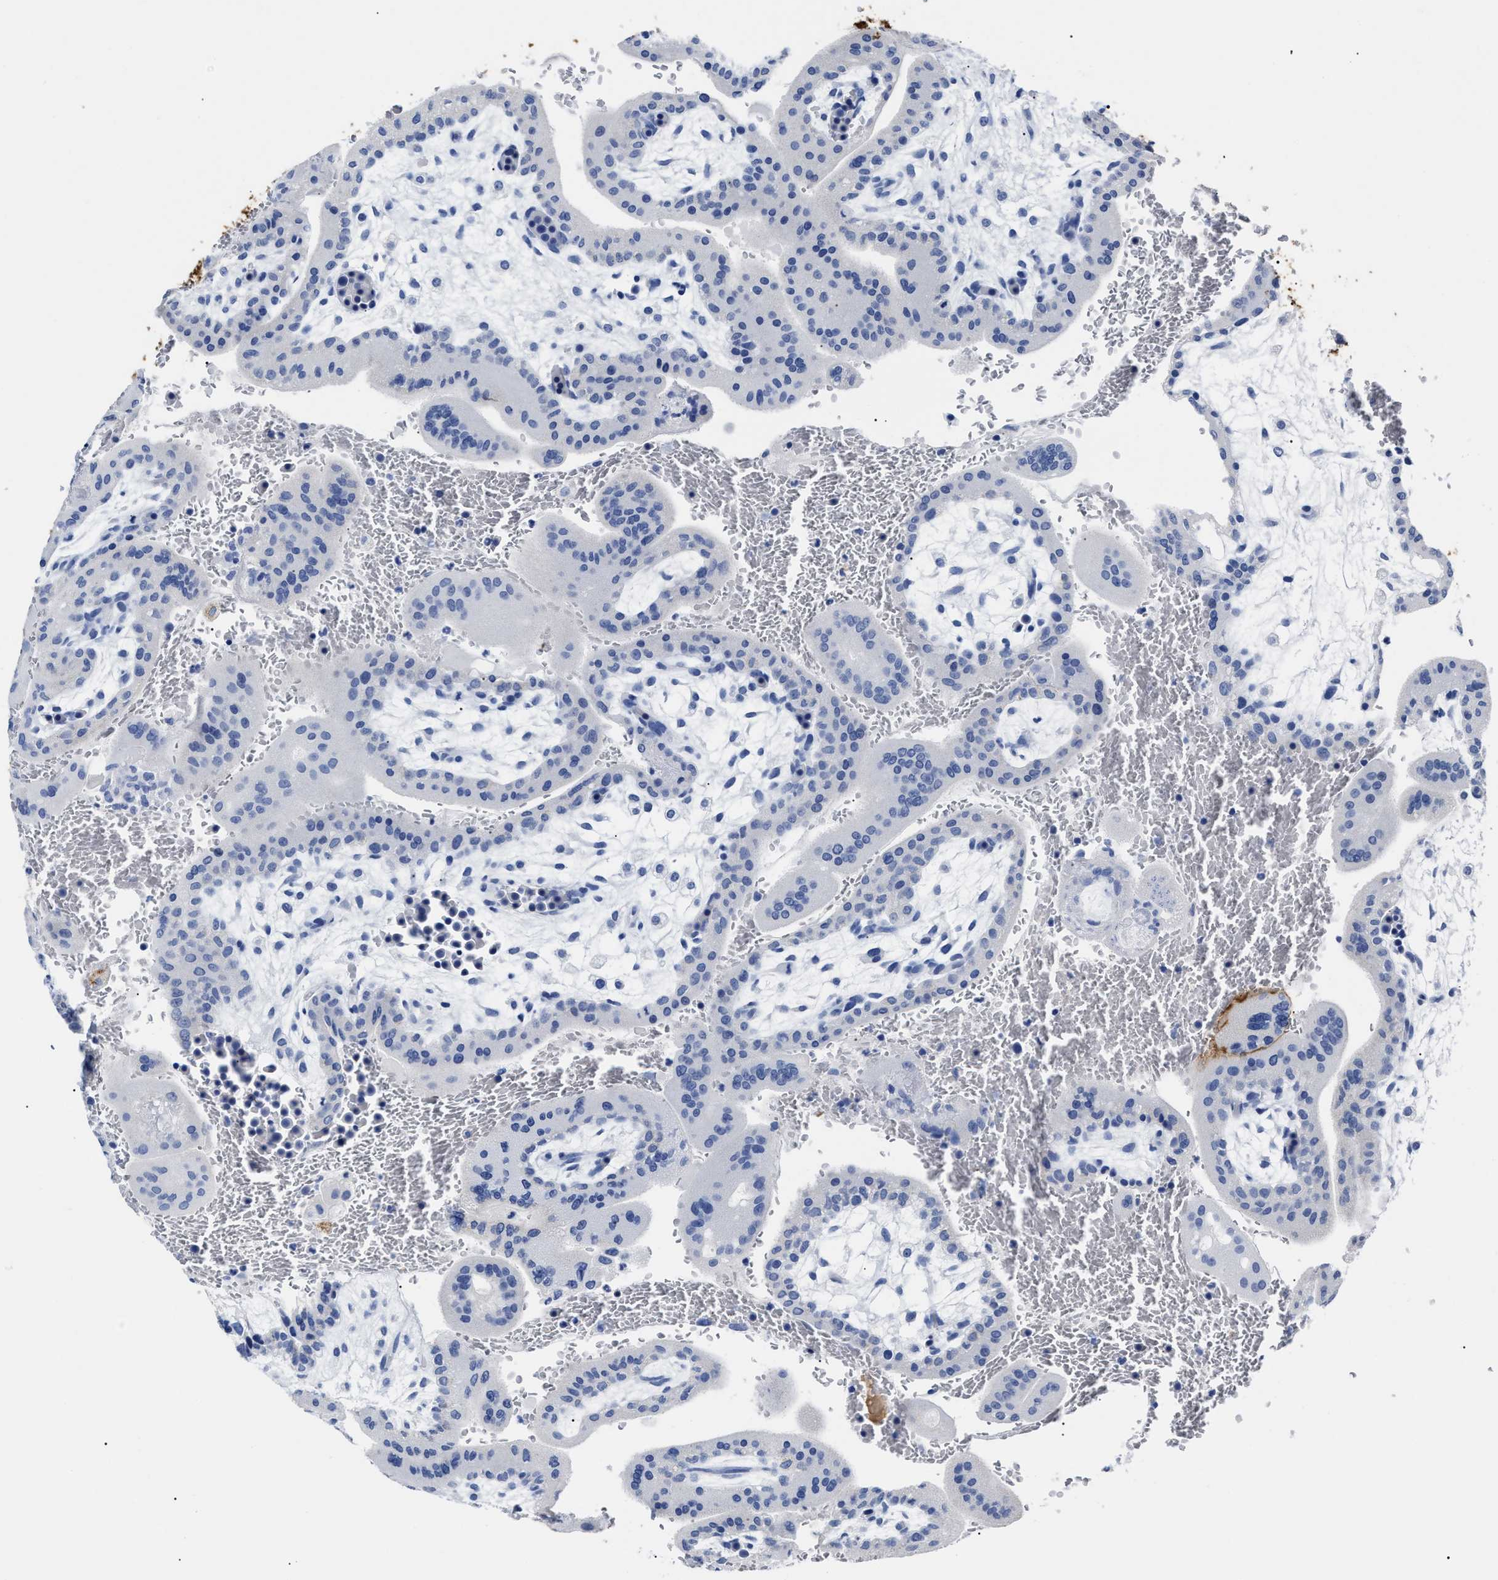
{"staining": {"intensity": "strong", "quantity": "25%-75%", "location": "cytoplasmic/membranous"}, "tissue": "placenta", "cell_type": "Trophoblastic cells", "image_type": "normal", "snomed": [{"axis": "morphology", "description": "Normal tissue, NOS"}, {"axis": "topography", "description": "Placenta"}], "caption": "Immunohistochemical staining of unremarkable placenta displays 25%-75% levels of strong cytoplasmic/membranous protein staining in about 25%-75% of trophoblastic cells. The protein is shown in brown color, while the nuclei are stained blue.", "gene": "ALPG", "patient": {"sex": "female", "age": 35}}